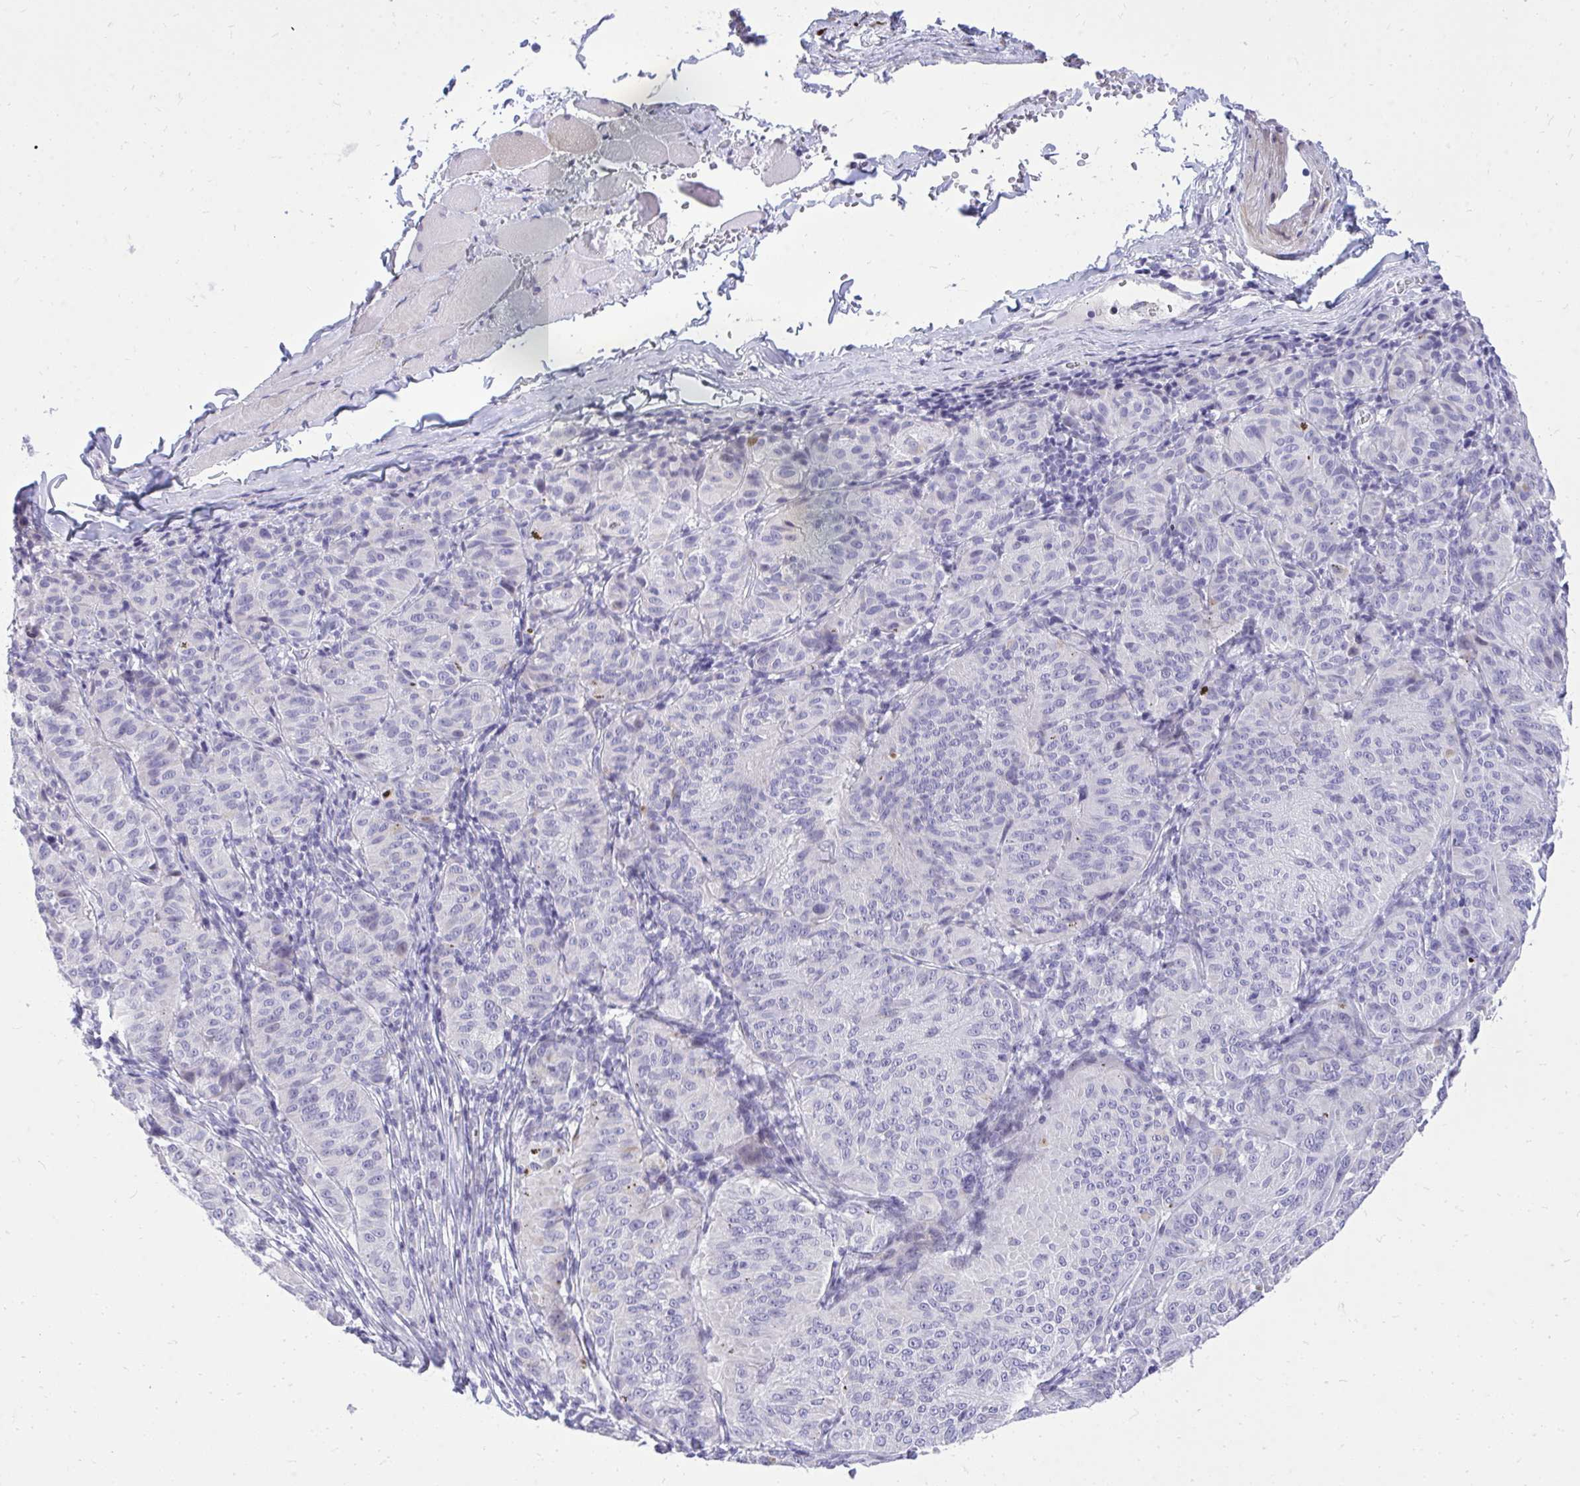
{"staining": {"intensity": "negative", "quantity": "none", "location": "none"}, "tissue": "melanoma", "cell_type": "Tumor cells", "image_type": "cancer", "snomed": [{"axis": "morphology", "description": "Malignant melanoma, NOS"}, {"axis": "topography", "description": "Skin"}], "caption": "IHC histopathology image of neoplastic tissue: human melanoma stained with DAB (3,3'-diaminobenzidine) displays no significant protein expression in tumor cells. (Brightfield microscopy of DAB (3,3'-diaminobenzidine) immunohistochemistry (IHC) at high magnification).", "gene": "GABRA1", "patient": {"sex": "female", "age": 72}}